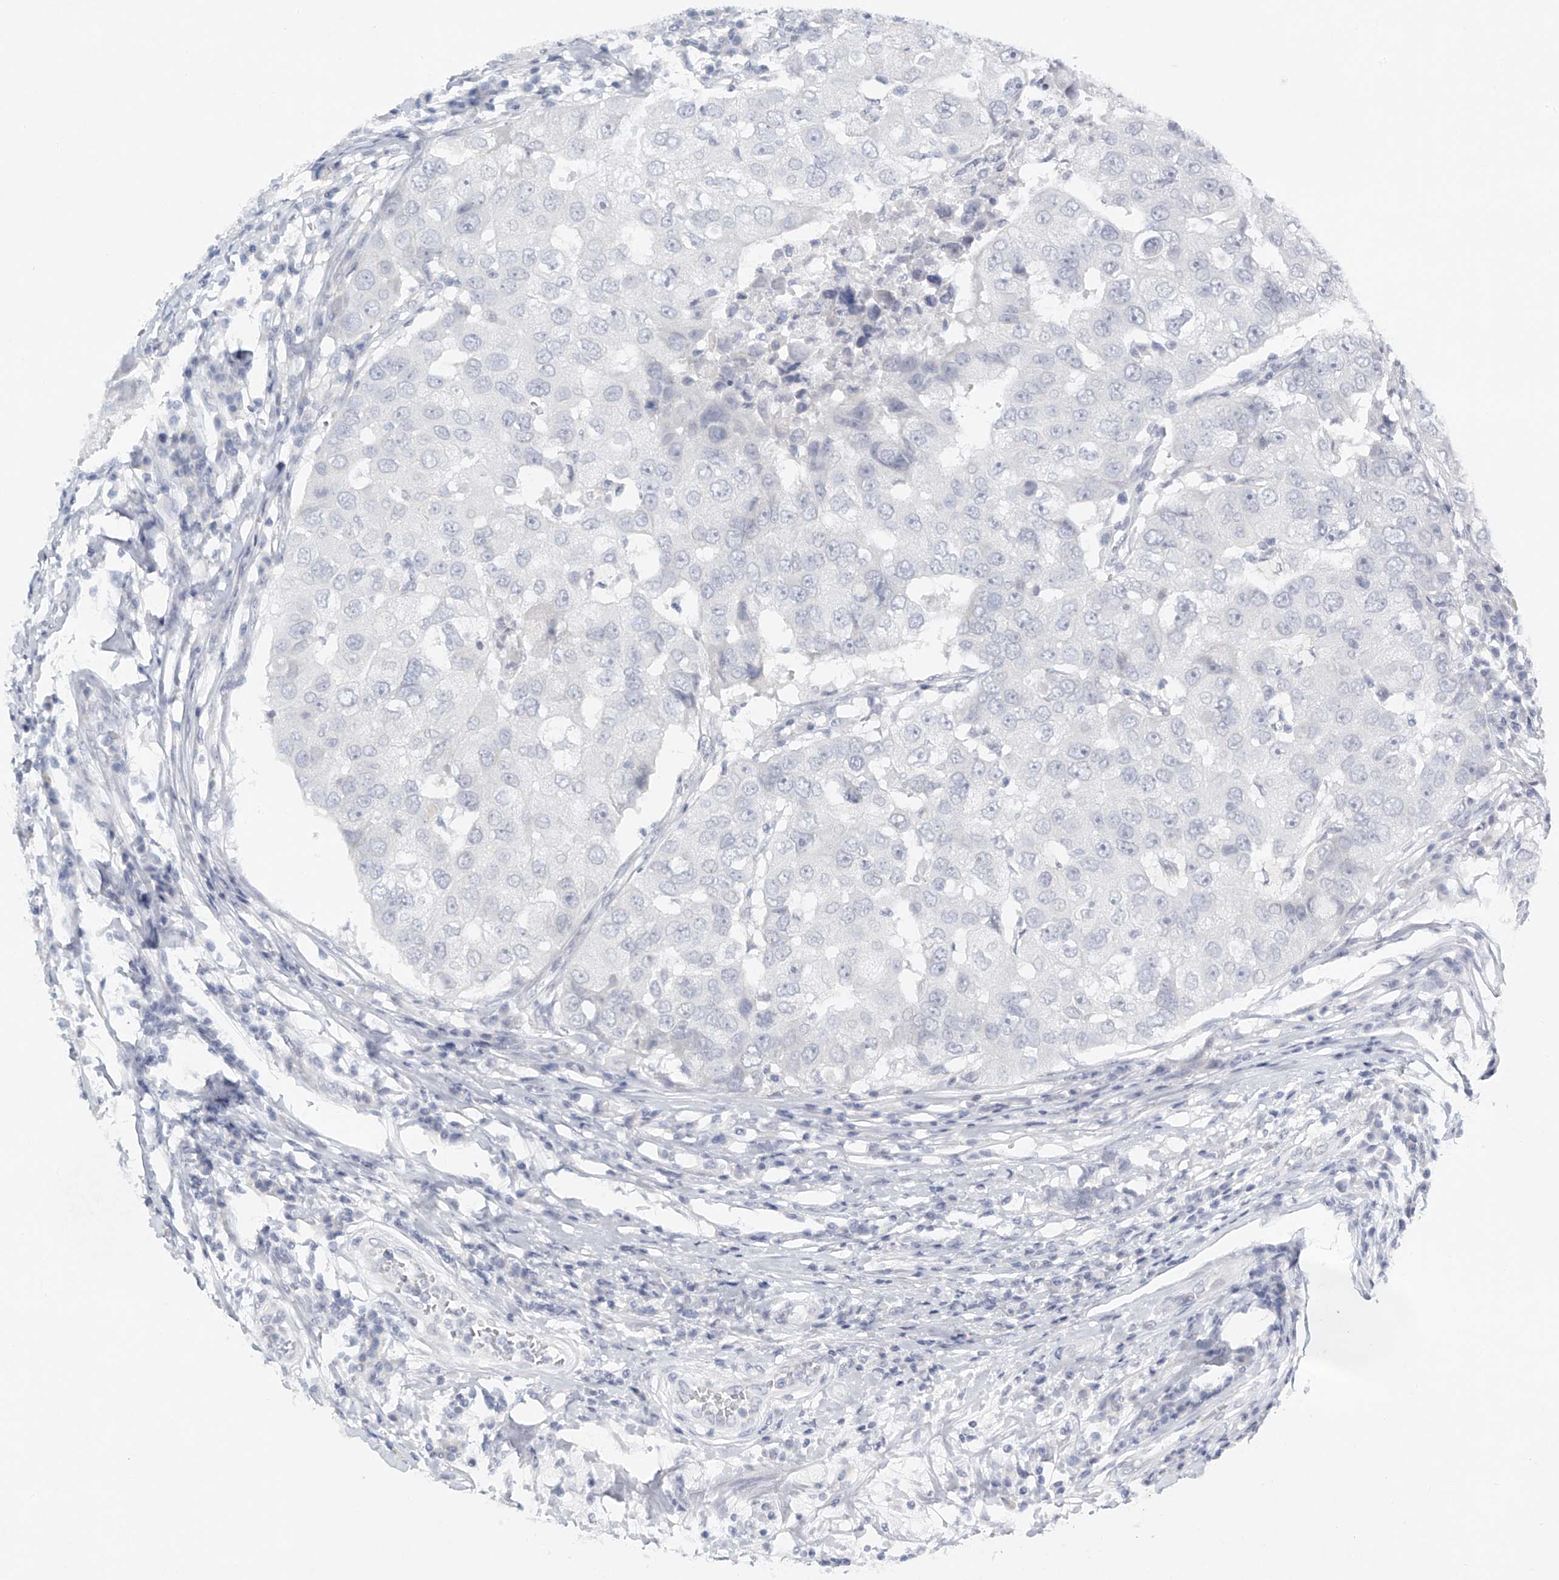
{"staining": {"intensity": "negative", "quantity": "none", "location": "none"}, "tissue": "breast cancer", "cell_type": "Tumor cells", "image_type": "cancer", "snomed": [{"axis": "morphology", "description": "Duct carcinoma"}, {"axis": "topography", "description": "Breast"}], "caption": "High magnification brightfield microscopy of breast intraductal carcinoma stained with DAB (brown) and counterstained with hematoxylin (blue): tumor cells show no significant expression.", "gene": "FAT2", "patient": {"sex": "female", "age": 27}}